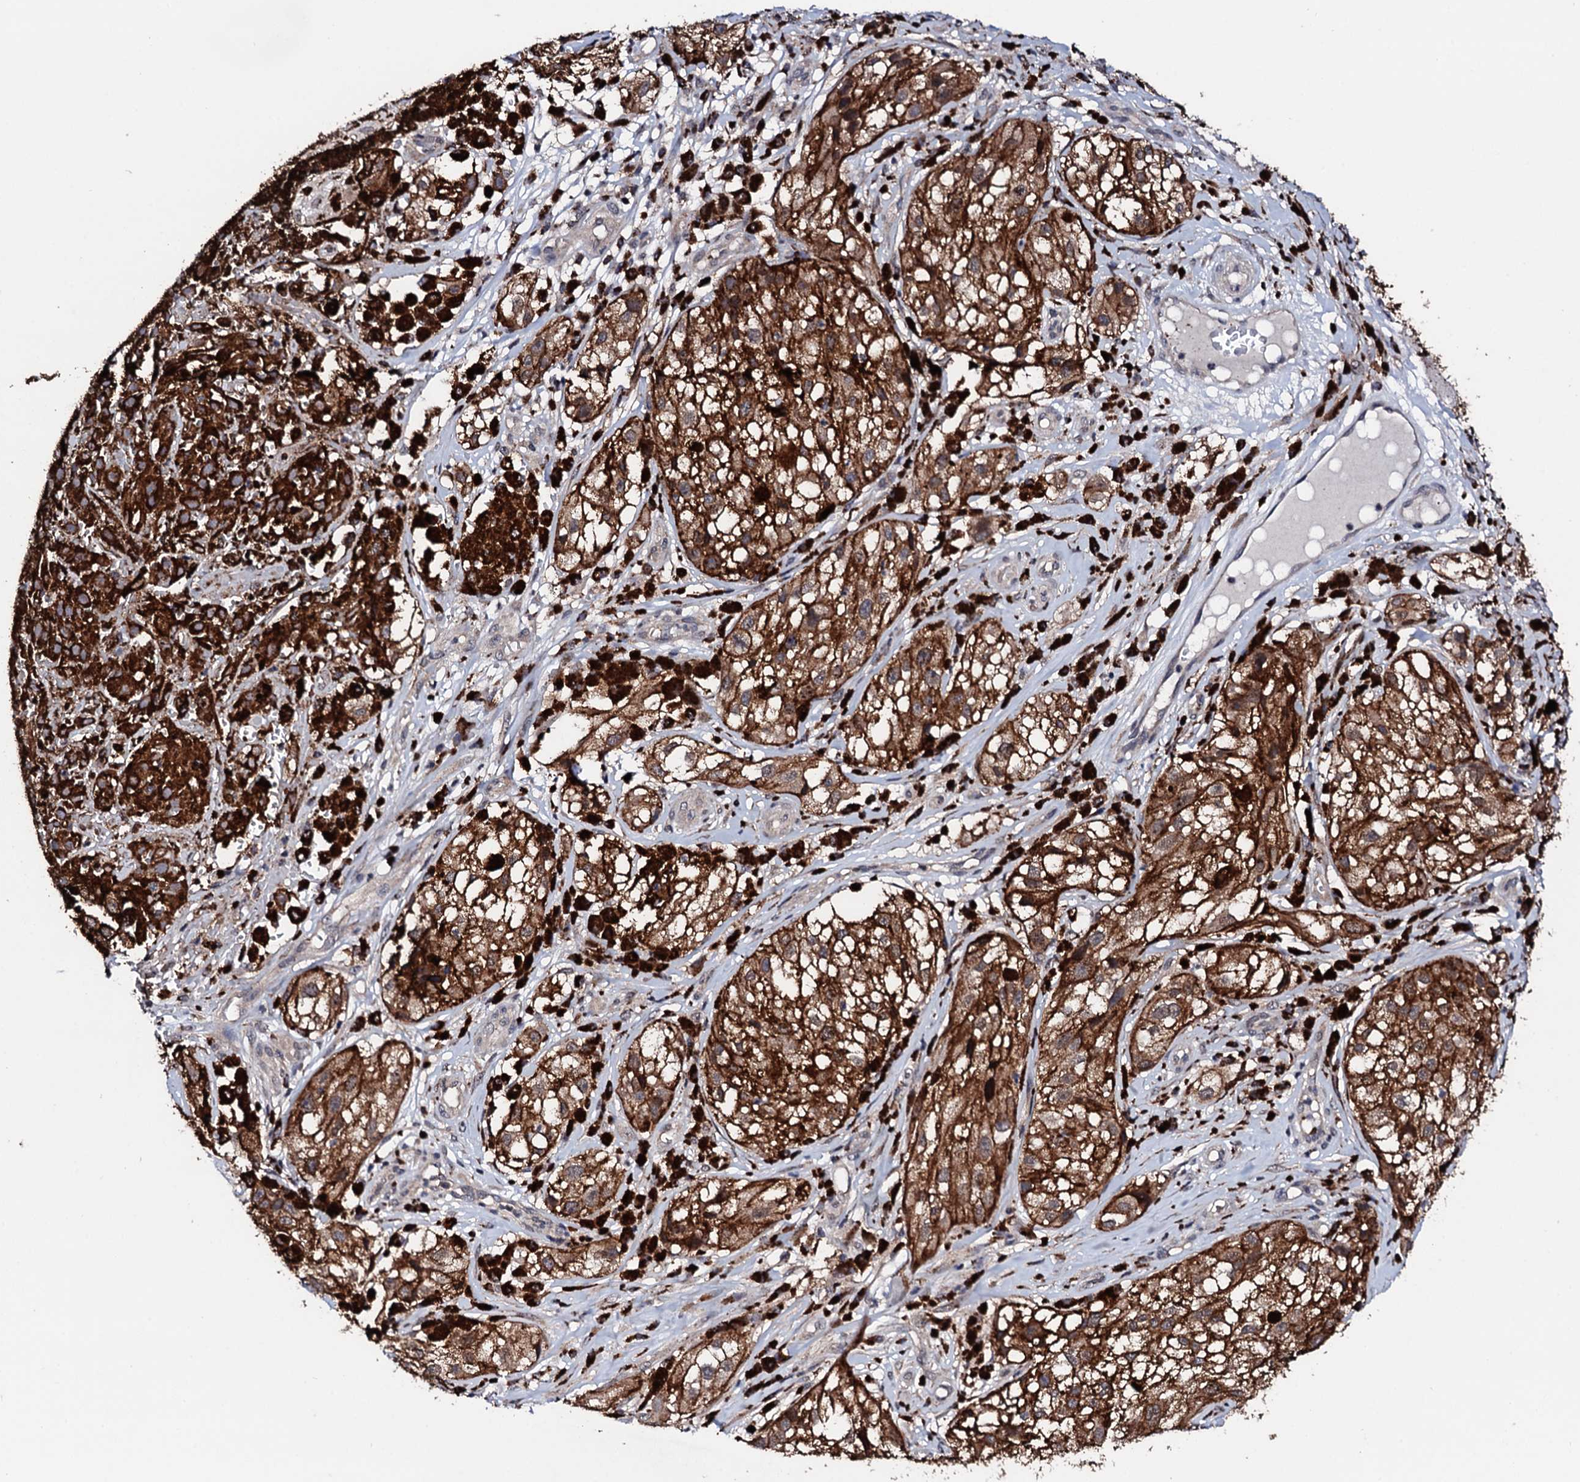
{"staining": {"intensity": "strong", "quantity": ">75%", "location": "cytoplasmic/membranous"}, "tissue": "melanoma", "cell_type": "Tumor cells", "image_type": "cancer", "snomed": [{"axis": "morphology", "description": "Malignant melanoma, NOS"}, {"axis": "topography", "description": "Skin"}], "caption": "DAB (3,3'-diaminobenzidine) immunohistochemical staining of melanoma exhibits strong cytoplasmic/membranous protein expression in about >75% of tumor cells.", "gene": "EDC3", "patient": {"sex": "male", "age": 88}}